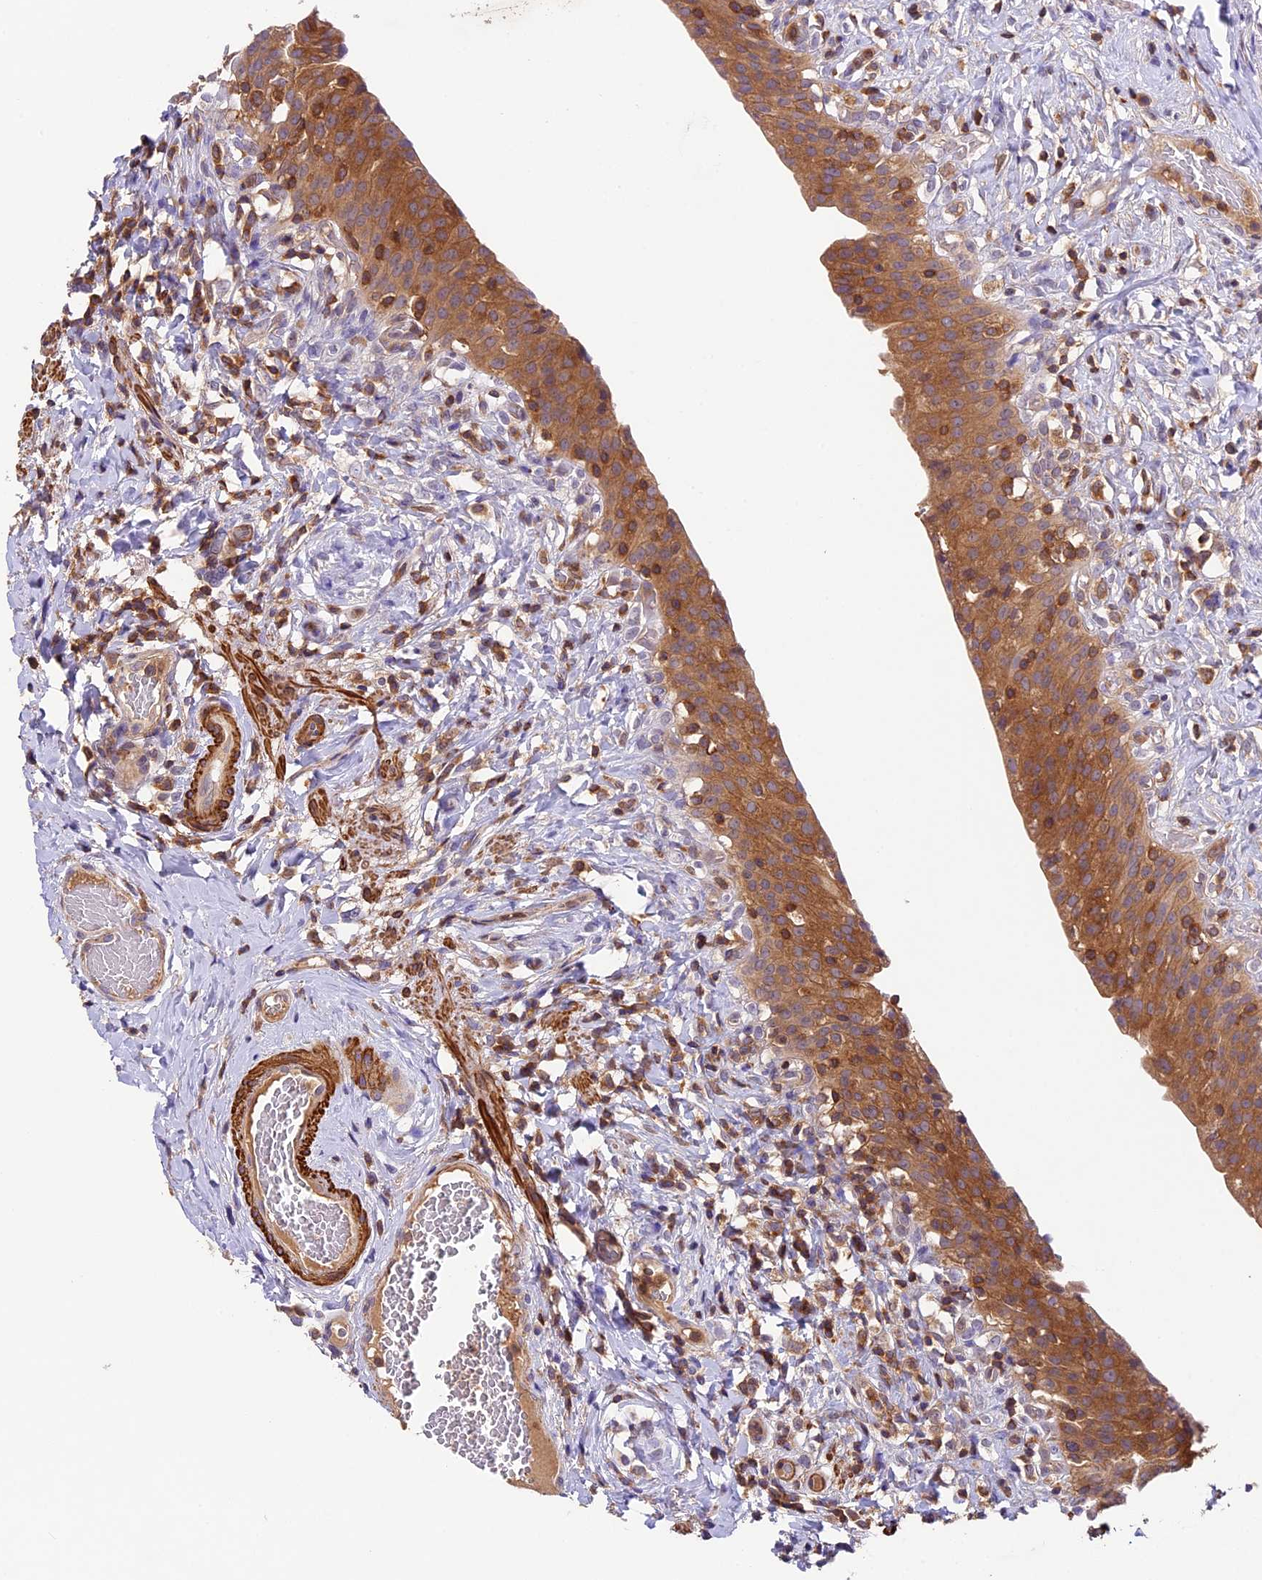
{"staining": {"intensity": "moderate", "quantity": ">75%", "location": "cytoplasmic/membranous"}, "tissue": "urinary bladder", "cell_type": "Urothelial cells", "image_type": "normal", "snomed": [{"axis": "morphology", "description": "Normal tissue, NOS"}, {"axis": "morphology", "description": "Inflammation, NOS"}, {"axis": "topography", "description": "Urinary bladder"}], "caption": "Urothelial cells display moderate cytoplasmic/membranous staining in approximately >75% of cells in unremarkable urinary bladder. The protein is shown in brown color, while the nuclei are stained blue.", "gene": "TBC1D1", "patient": {"sex": "male", "age": 64}}